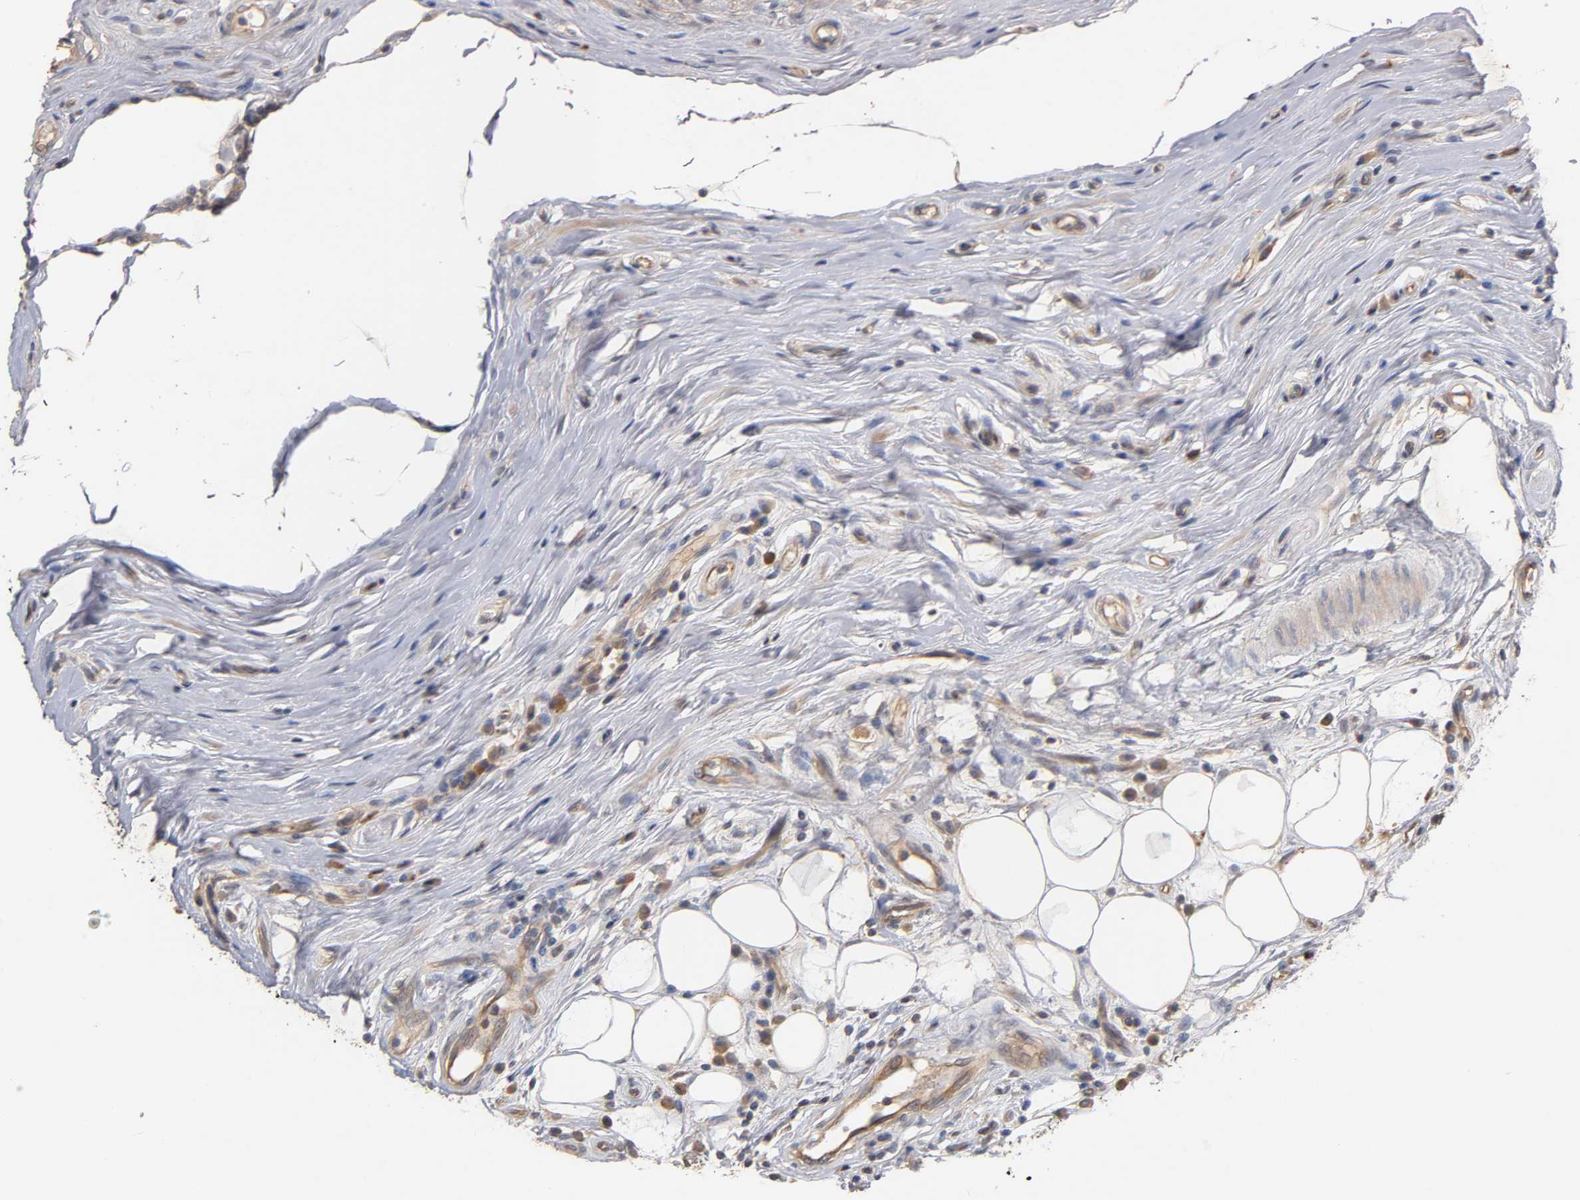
{"staining": {"intensity": "strong", "quantity": ">75%", "location": "cytoplasmic/membranous"}, "tissue": "epididymis", "cell_type": "Glandular cells", "image_type": "normal", "snomed": [{"axis": "morphology", "description": "Normal tissue, NOS"}, {"axis": "morphology", "description": "Inflammation, NOS"}, {"axis": "topography", "description": "Epididymis"}], "caption": "Protein expression analysis of normal human epididymis reveals strong cytoplasmic/membranous staining in approximately >75% of glandular cells.", "gene": "PDZD11", "patient": {"sex": "male", "age": 84}}